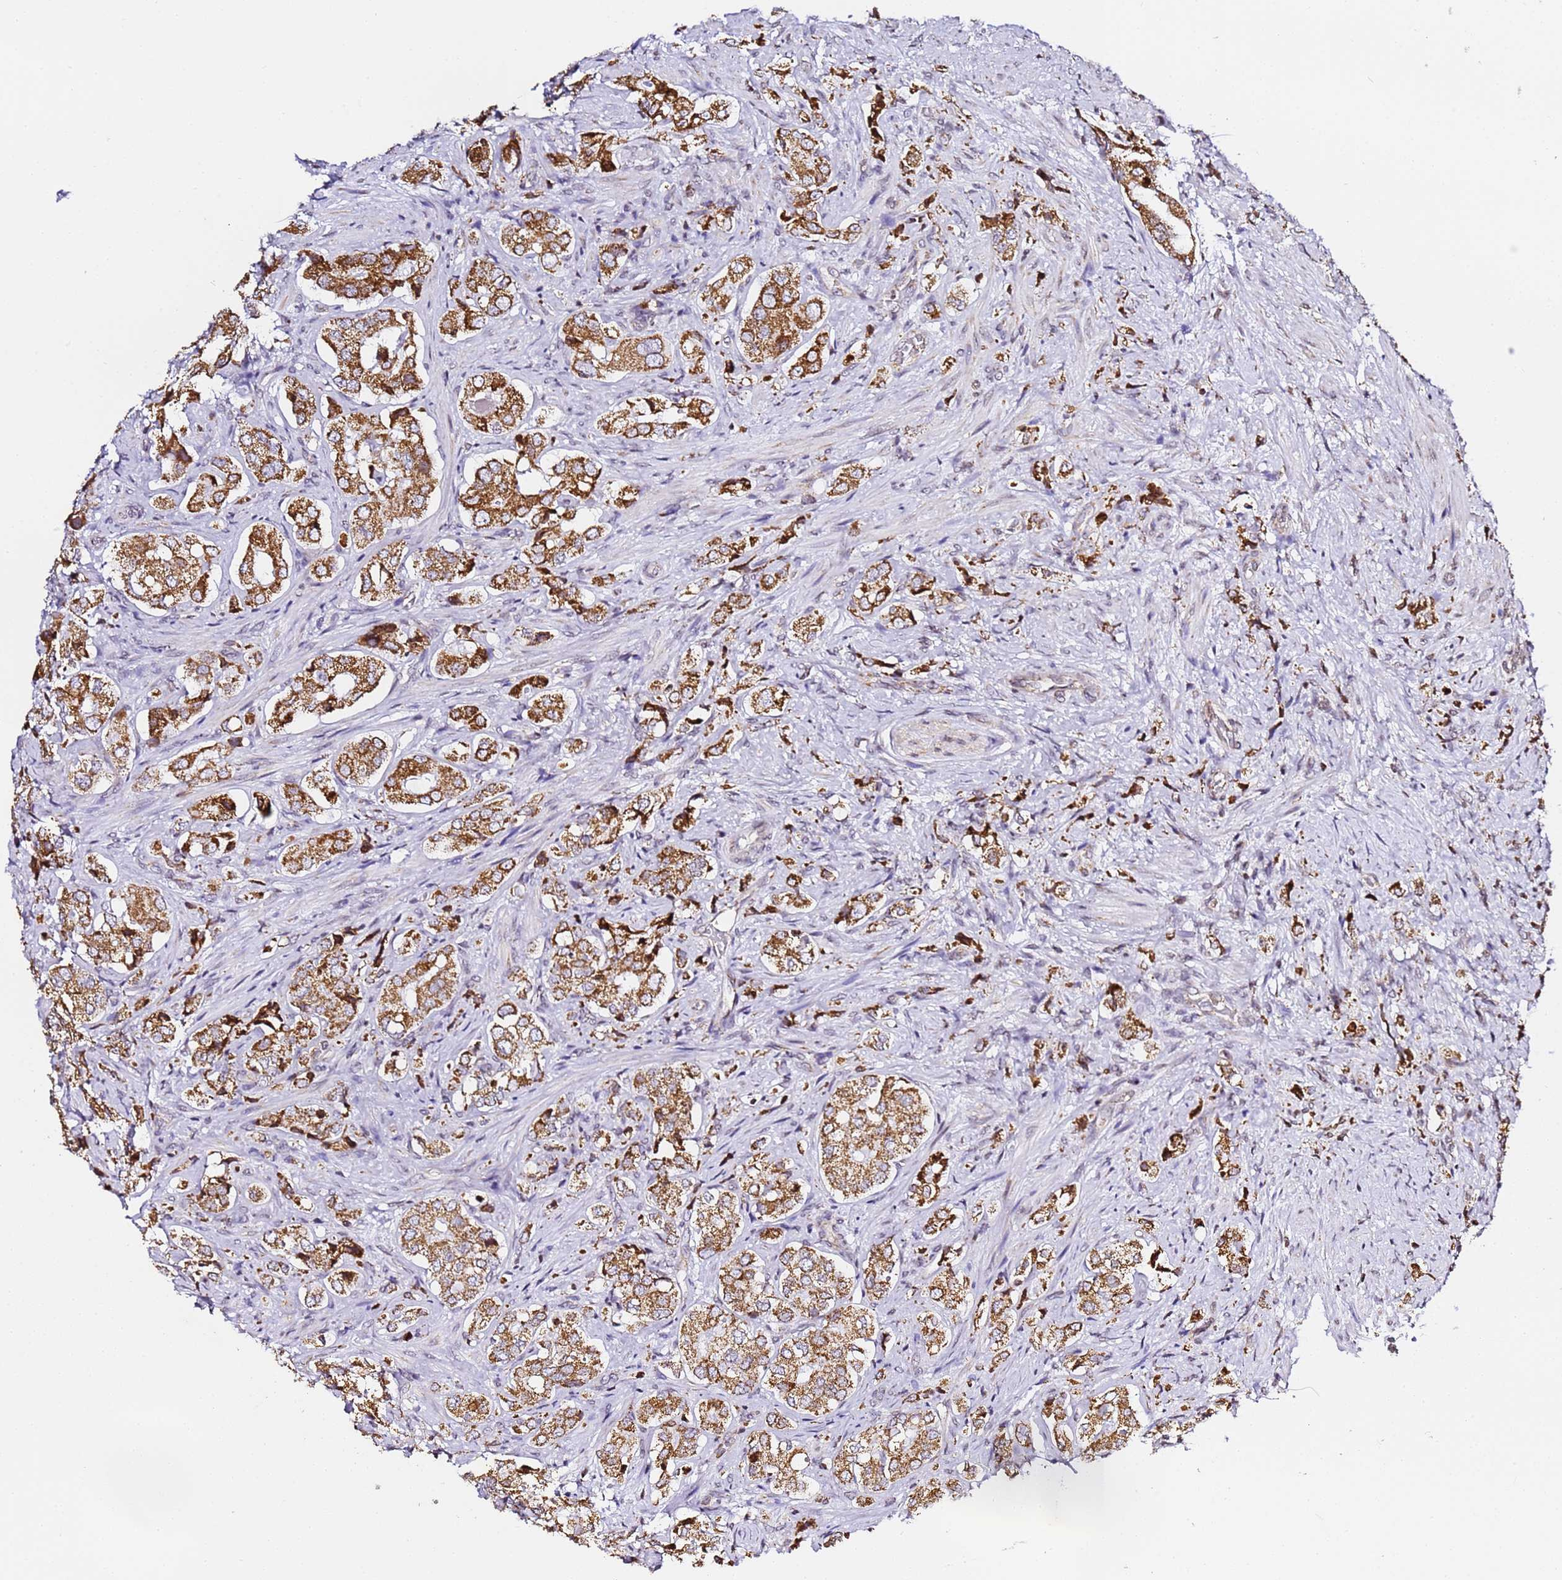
{"staining": {"intensity": "strong", "quantity": ">75%", "location": "cytoplasmic/membranous"}, "tissue": "prostate cancer", "cell_type": "Tumor cells", "image_type": "cancer", "snomed": [{"axis": "morphology", "description": "Adenocarcinoma, High grade"}, {"axis": "topography", "description": "Prostate"}], "caption": "Strong cytoplasmic/membranous expression is present in about >75% of tumor cells in high-grade adenocarcinoma (prostate).", "gene": "HSPE1", "patient": {"sex": "male", "age": 65}}